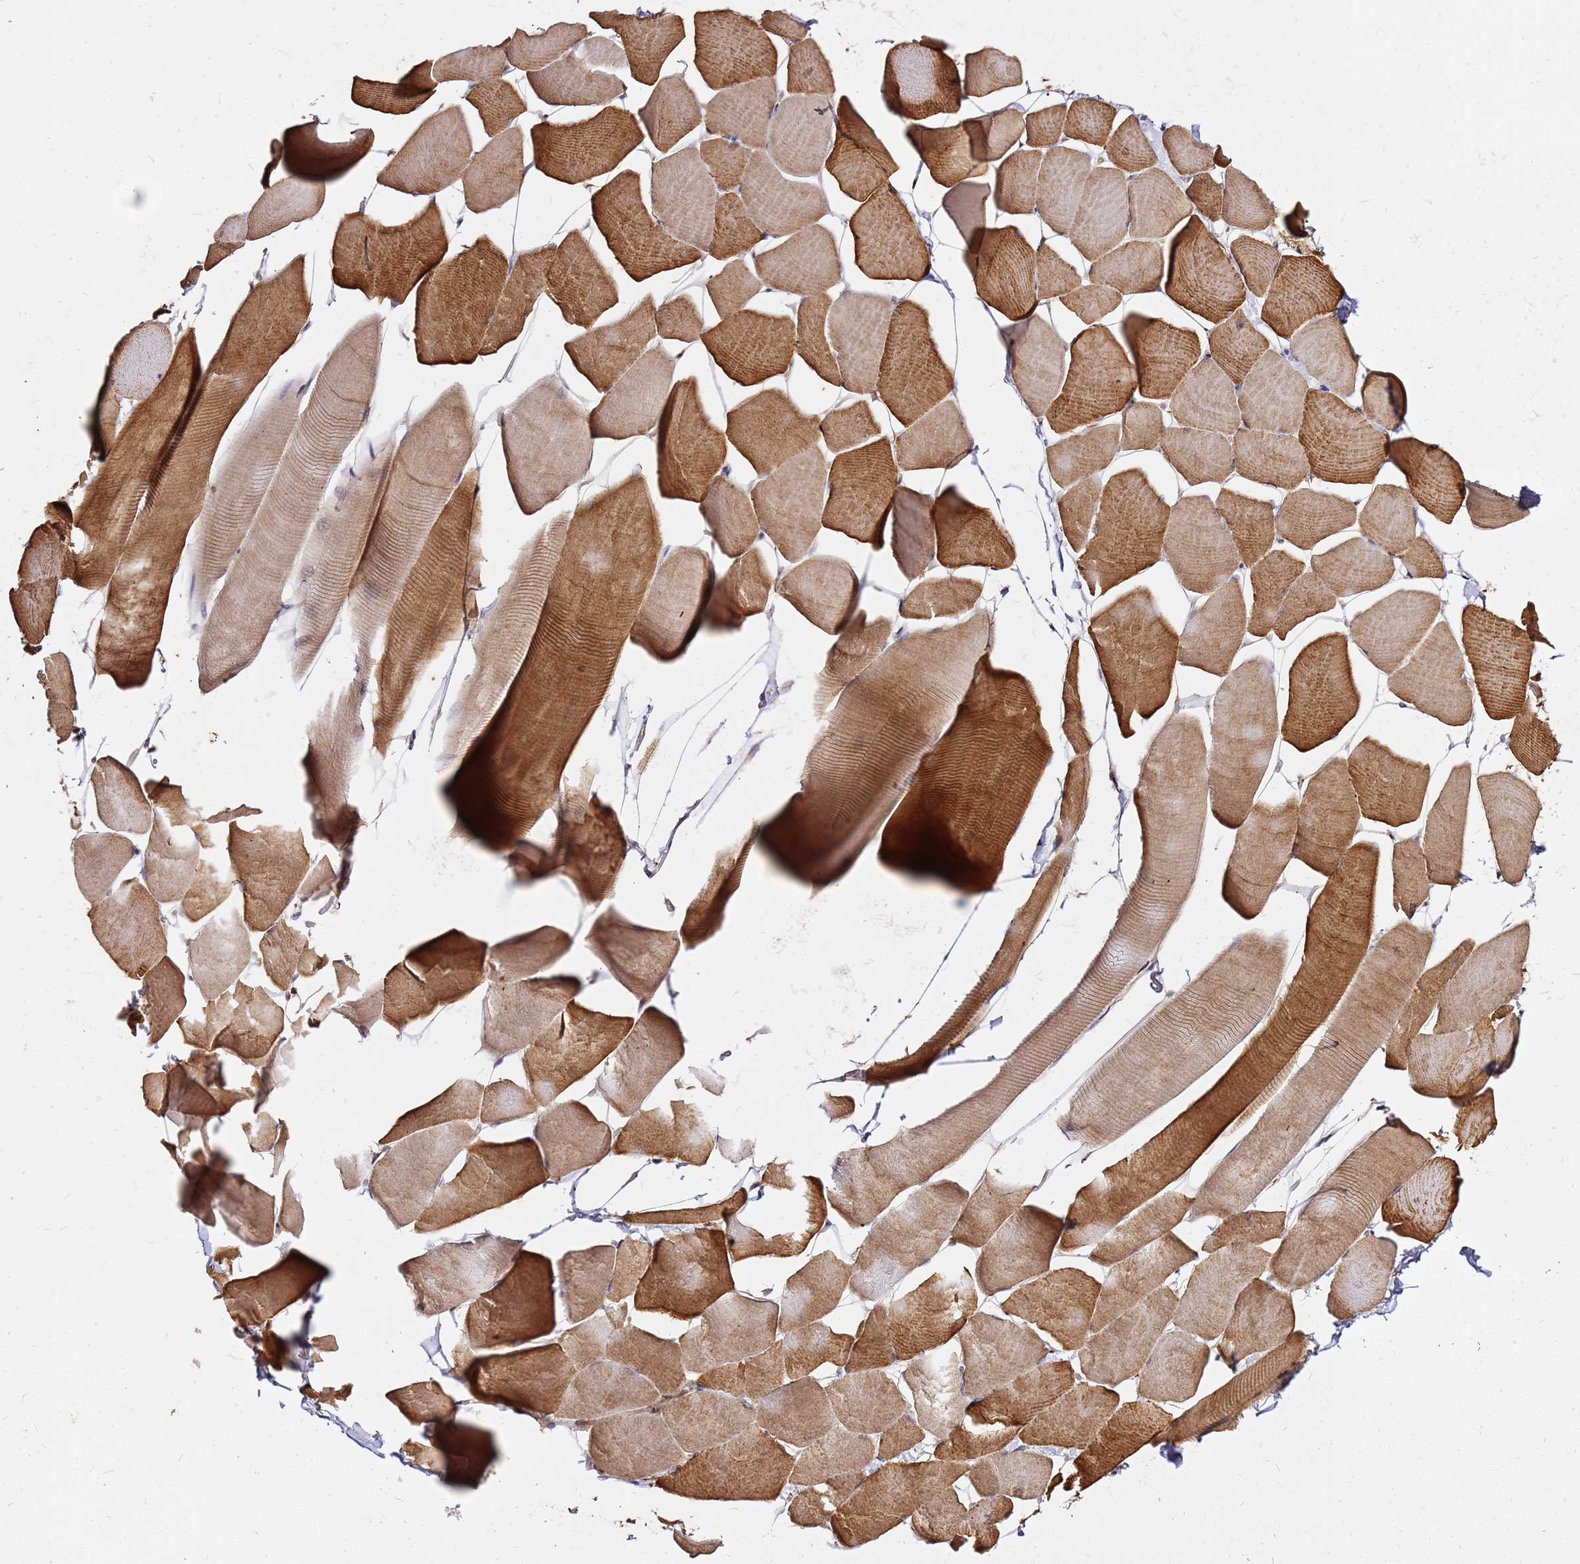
{"staining": {"intensity": "strong", "quantity": "25%-75%", "location": "cytoplasmic/membranous"}, "tissue": "skeletal muscle", "cell_type": "Myocytes", "image_type": "normal", "snomed": [{"axis": "morphology", "description": "Normal tissue, NOS"}, {"axis": "topography", "description": "Skeletal muscle"}], "caption": "IHC micrograph of normal skeletal muscle: skeletal muscle stained using IHC shows high levels of strong protein expression localized specifically in the cytoplasmic/membranous of myocytes, appearing as a cytoplasmic/membranous brown color.", "gene": "NUDT14", "patient": {"sex": "male", "age": 25}}